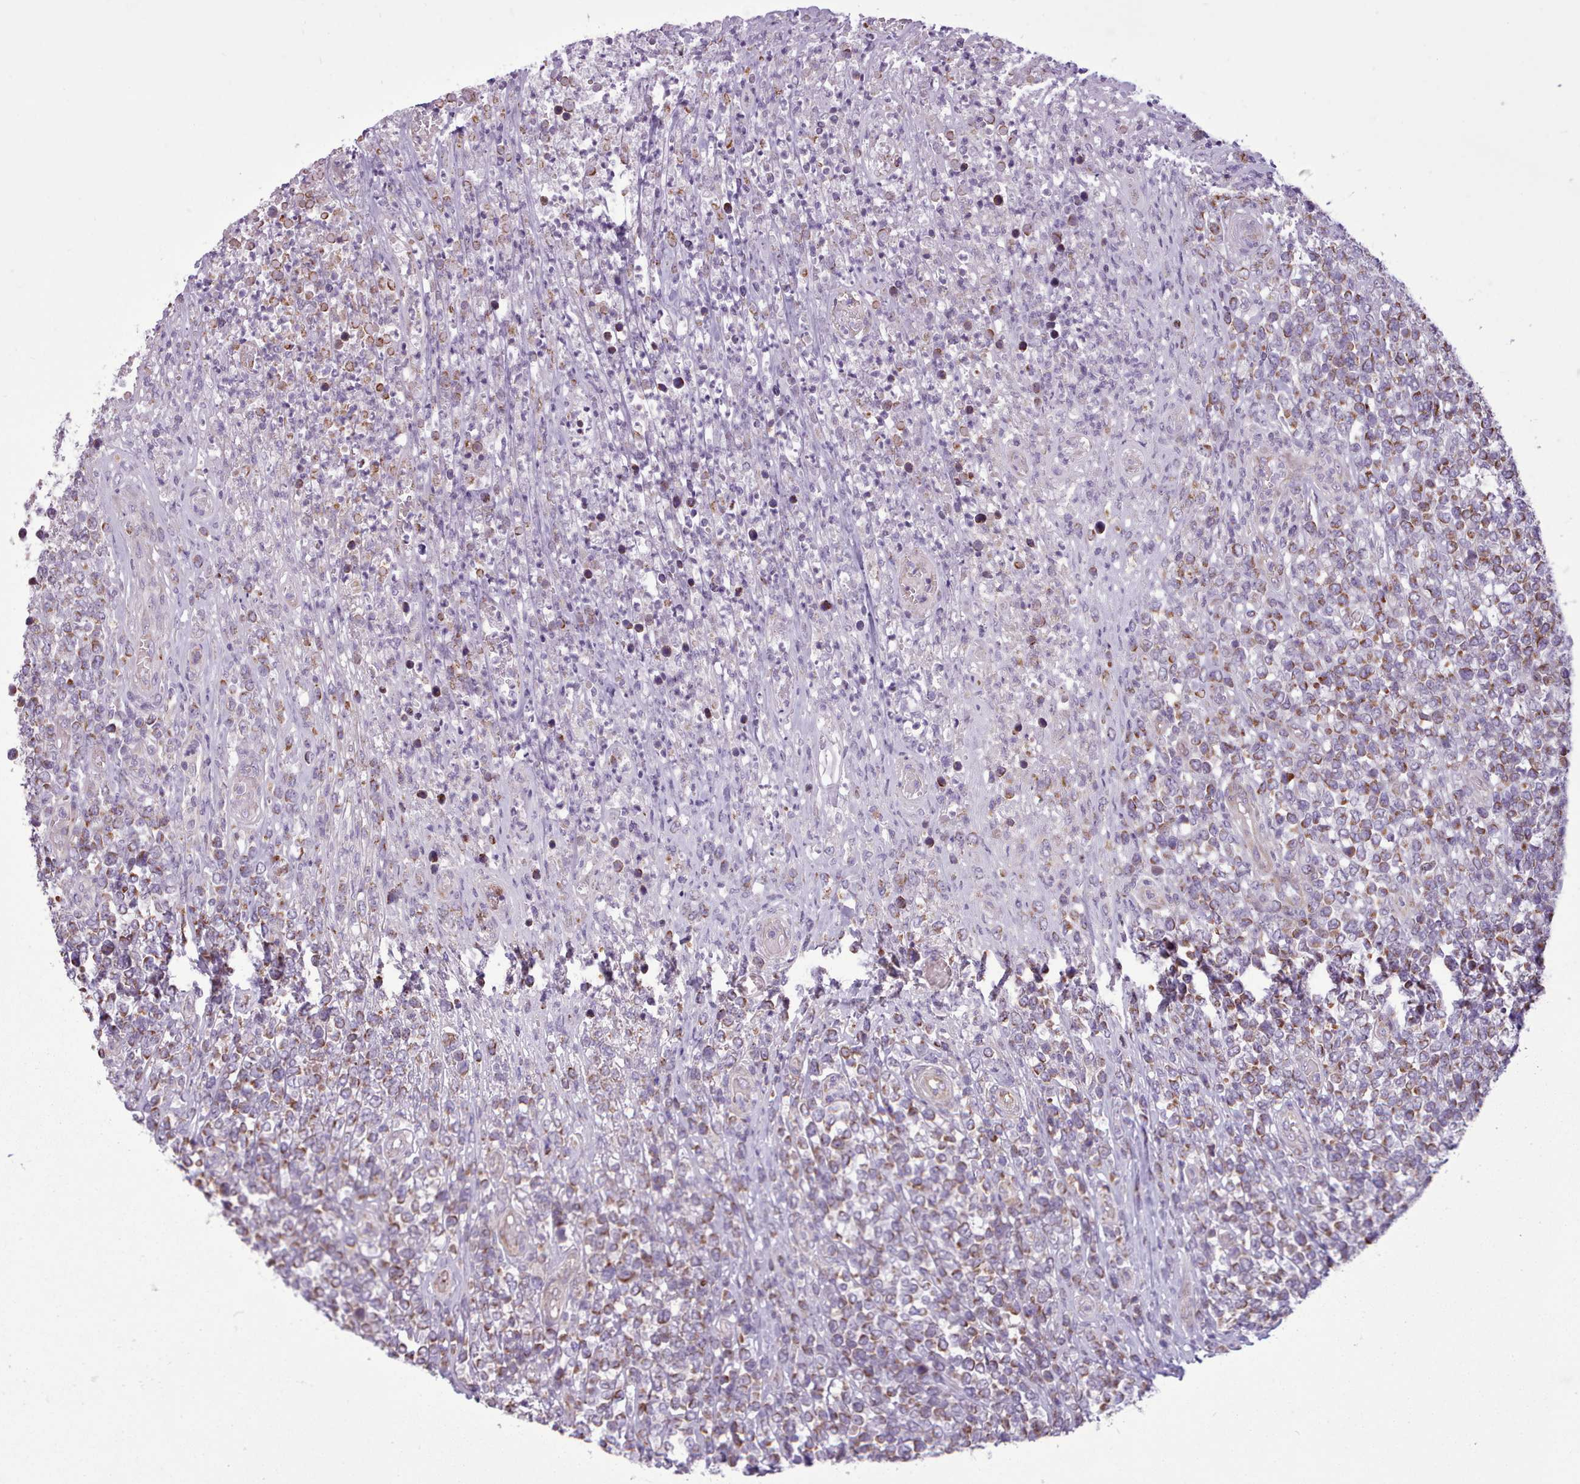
{"staining": {"intensity": "moderate", "quantity": "25%-75%", "location": "cytoplasmic/membranous"}, "tissue": "lymphoma", "cell_type": "Tumor cells", "image_type": "cancer", "snomed": [{"axis": "morphology", "description": "Malignant lymphoma, non-Hodgkin's type, High grade"}, {"axis": "topography", "description": "Soft tissue"}], "caption": "Immunohistochemistry (IHC) photomicrograph of neoplastic tissue: lymphoma stained using immunohistochemistry displays medium levels of moderate protein expression localized specifically in the cytoplasmic/membranous of tumor cells, appearing as a cytoplasmic/membranous brown color.", "gene": "AVL9", "patient": {"sex": "female", "age": 56}}